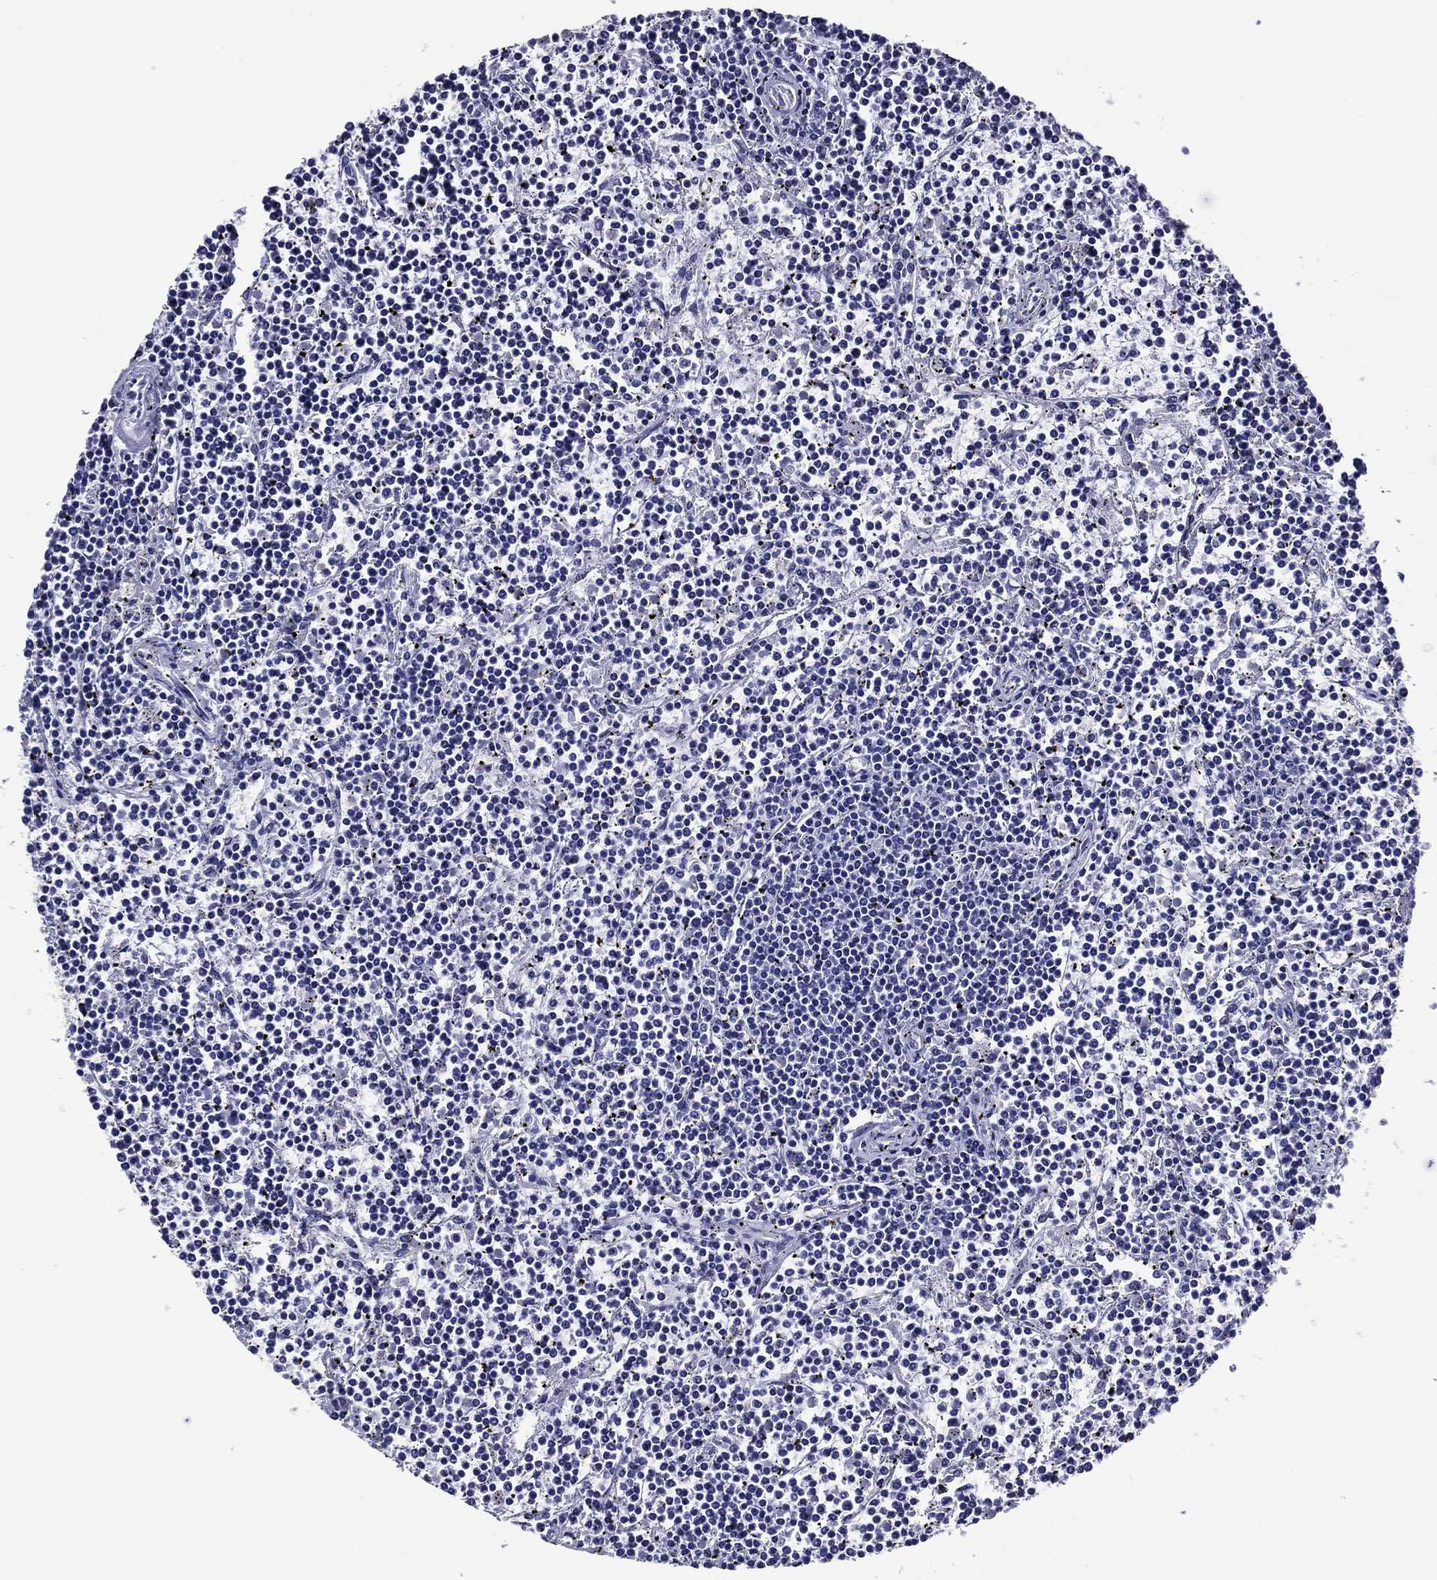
{"staining": {"intensity": "negative", "quantity": "none", "location": "none"}, "tissue": "lymphoma", "cell_type": "Tumor cells", "image_type": "cancer", "snomed": [{"axis": "morphology", "description": "Malignant lymphoma, non-Hodgkin's type, Low grade"}, {"axis": "topography", "description": "Spleen"}], "caption": "IHC image of human low-grade malignant lymphoma, non-Hodgkin's type stained for a protein (brown), which shows no positivity in tumor cells. (Brightfield microscopy of DAB (3,3'-diaminobenzidine) immunohistochemistry at high magnification).", "gene": "ACE2", "patient": {"sex": "female", "age": 19}}